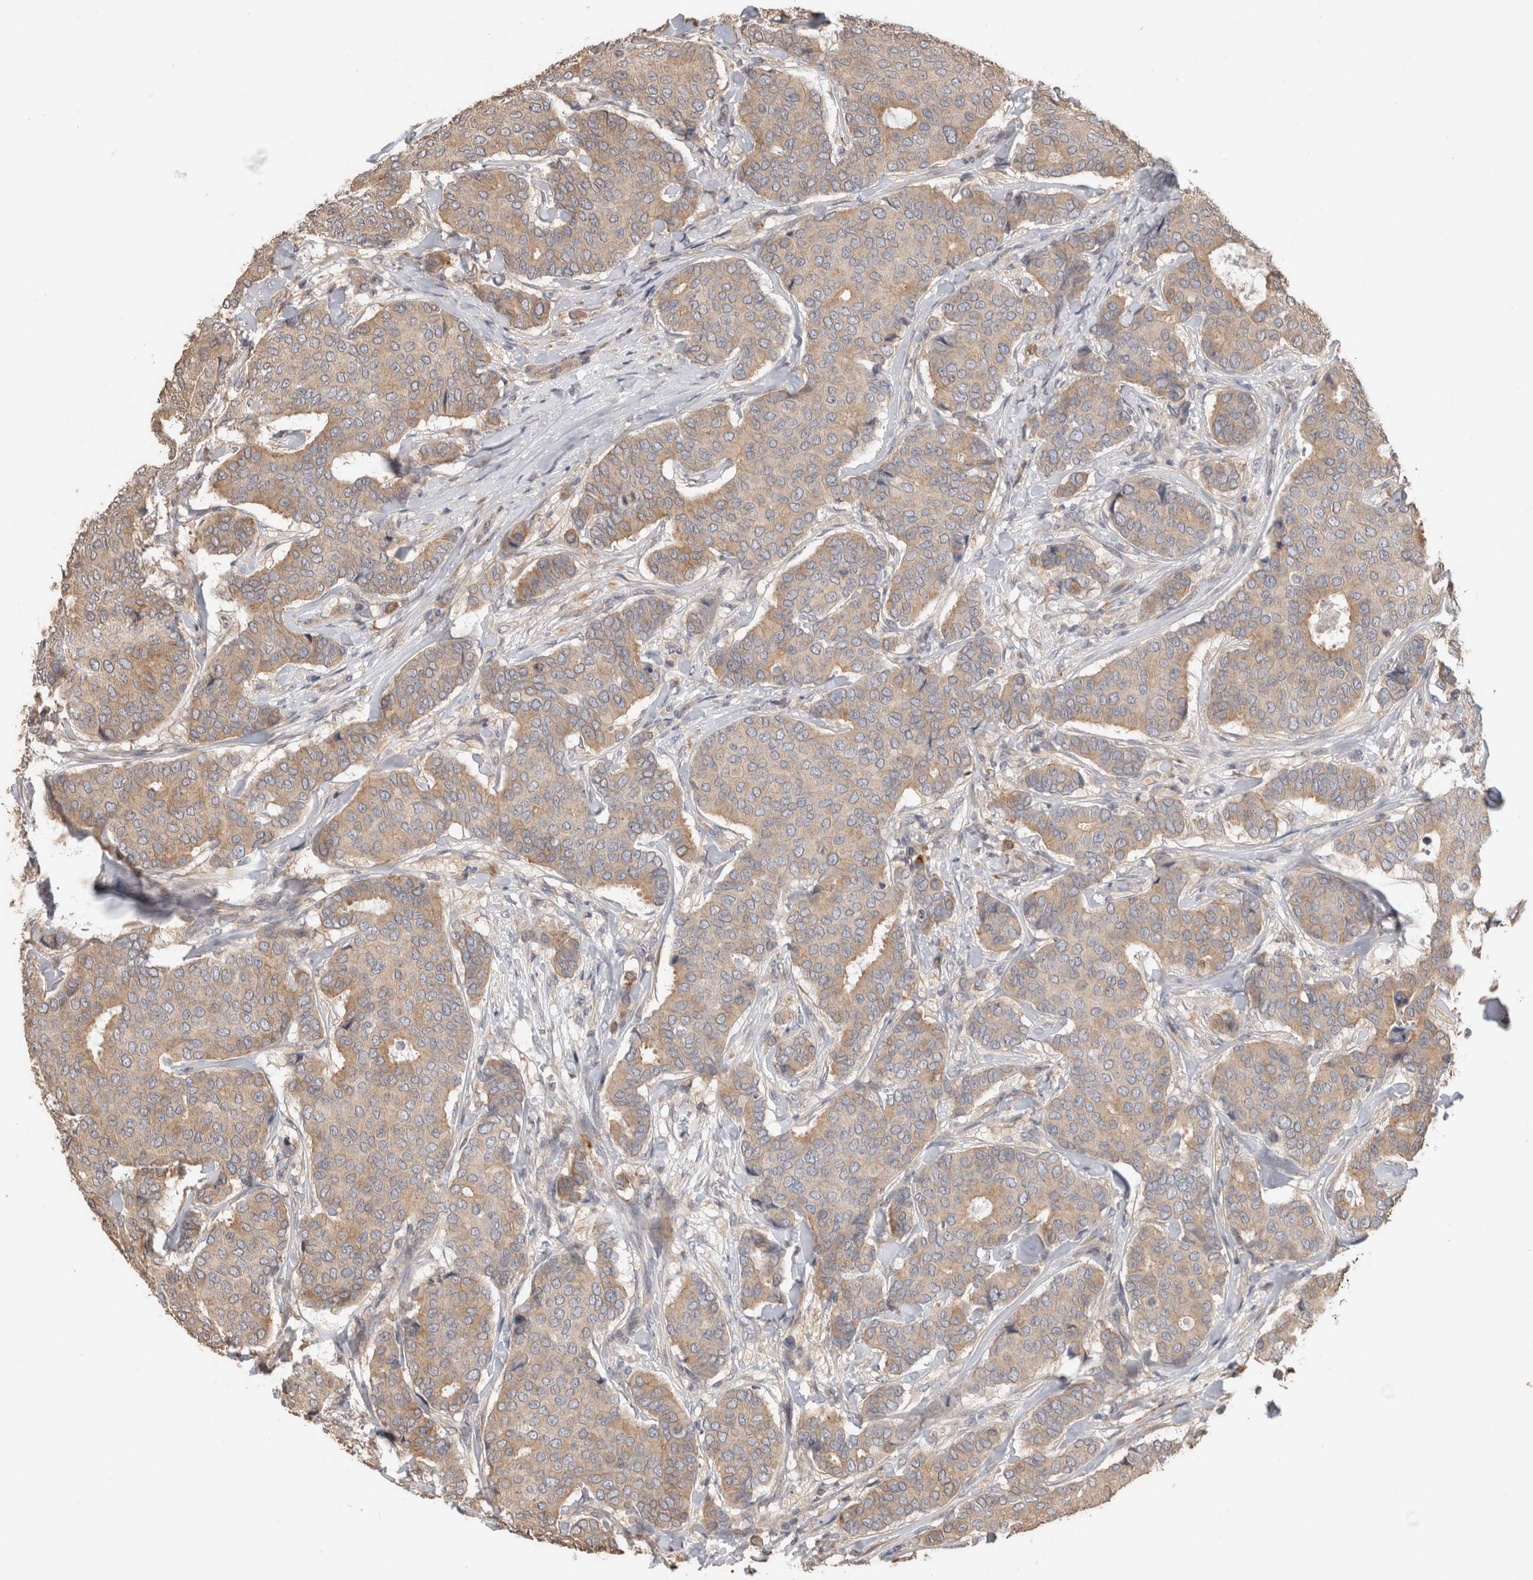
{"staining": {"intensity": "weak", "quantity": ">75%", "location": "cytoplasmic/membranous"}, "tissue": "breast cancer", "cell_type": "Tumor cells", "image_type": "cancer", "snomed": [{"axis": "morphology", "description": "Duct carcinoma"}, {"axis": "topography", "description": "Breast"}], "caption": "Protein expression by immunohistochemistry (IHC) reveals weak cytoplasmic/membranous expression in approximately >75% of tumor cells in breast cancer.", "gene": "CLIP1", "patient": {"sex": "female", "age": 75}}